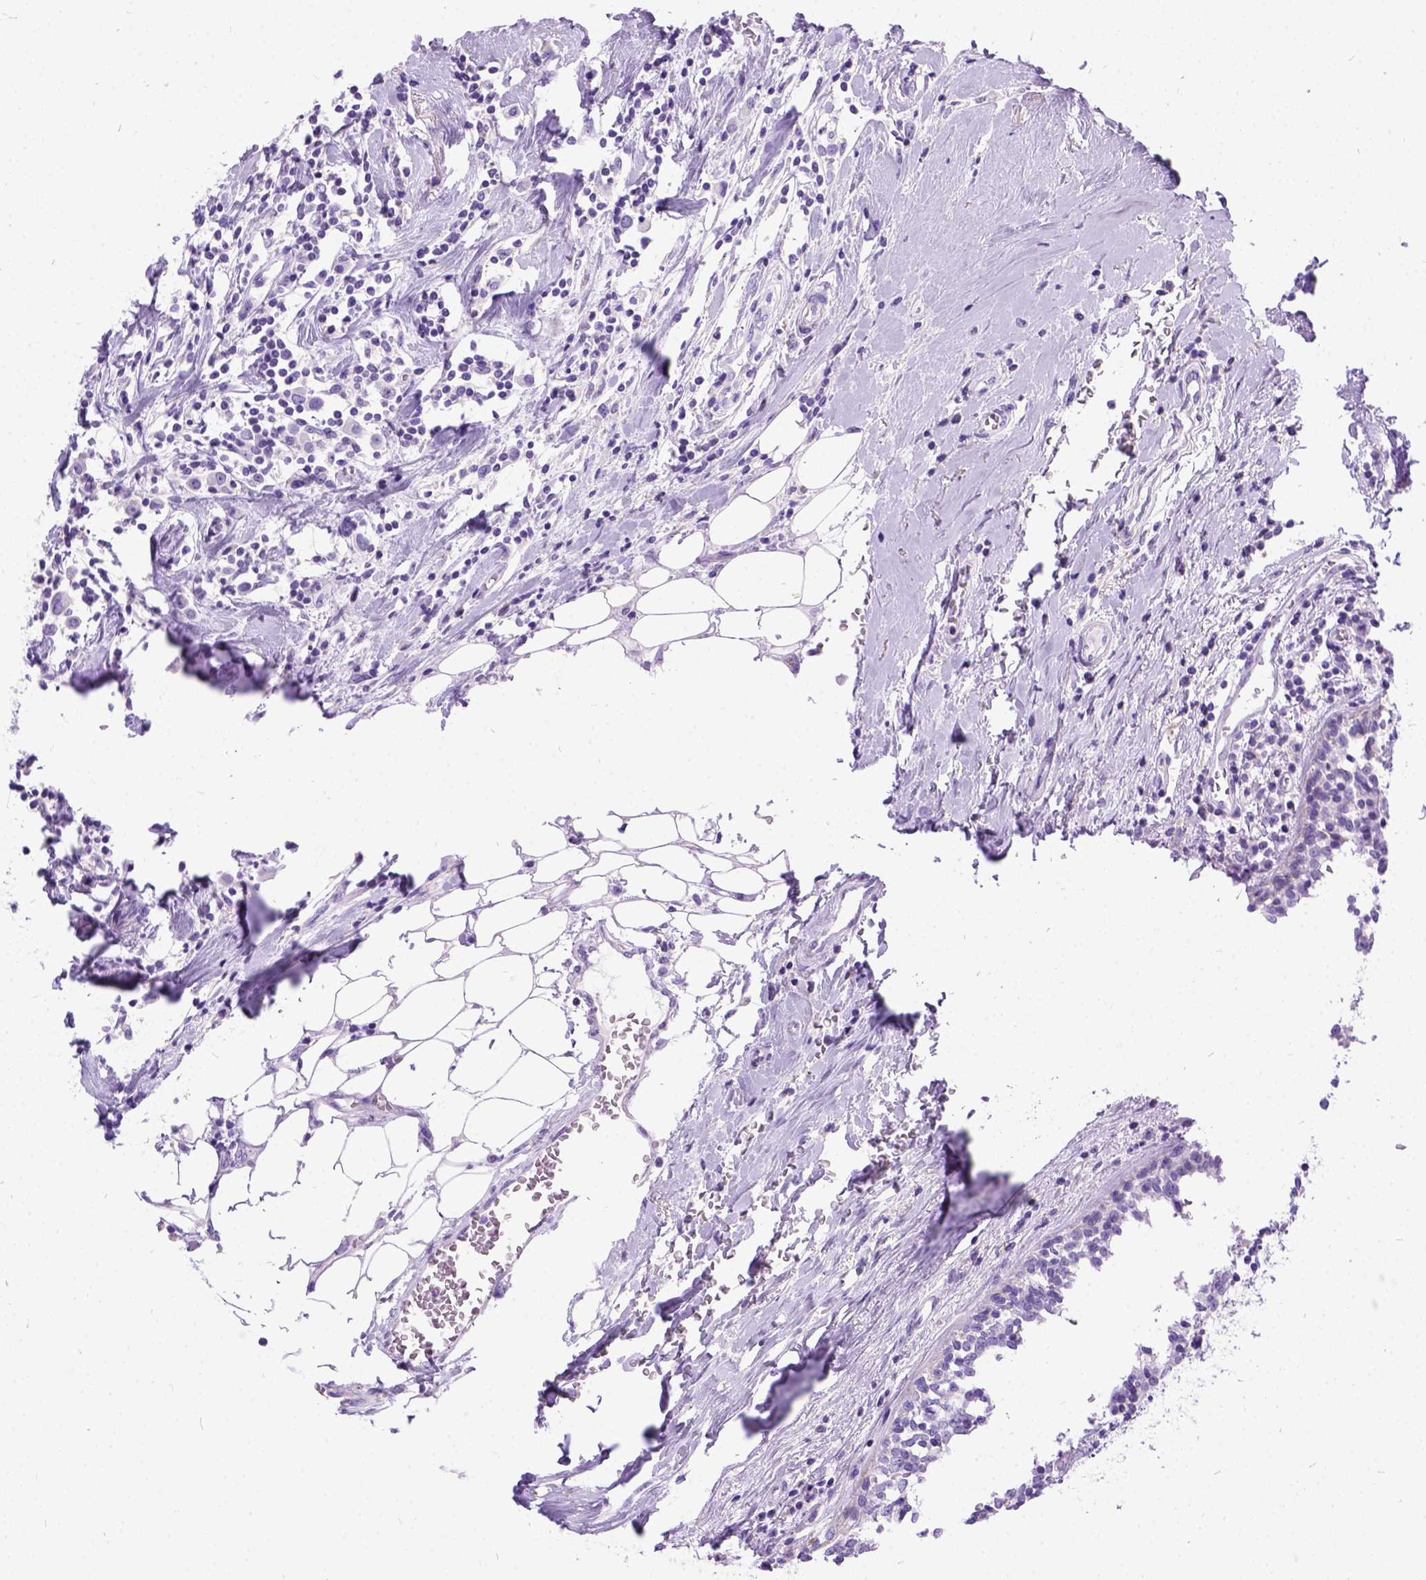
{"staining": {"intensity": "negative", "quantity": "none", "location": "none"}, "tissue": "breast cancer", "cell_type": "Tumor cells", "image_type": "cancer", "snomed": [{"axis": "morphology", "description": "Duct carcinoma"}, {"axis": "topography", "description": "Breast"}], "caption": "Tumor cells show no significant protein positivity in breast cancer (infiltrating ductal carcinoma).", "gene": "PRG2", "patient": {"sex": "female", "age": 61}}